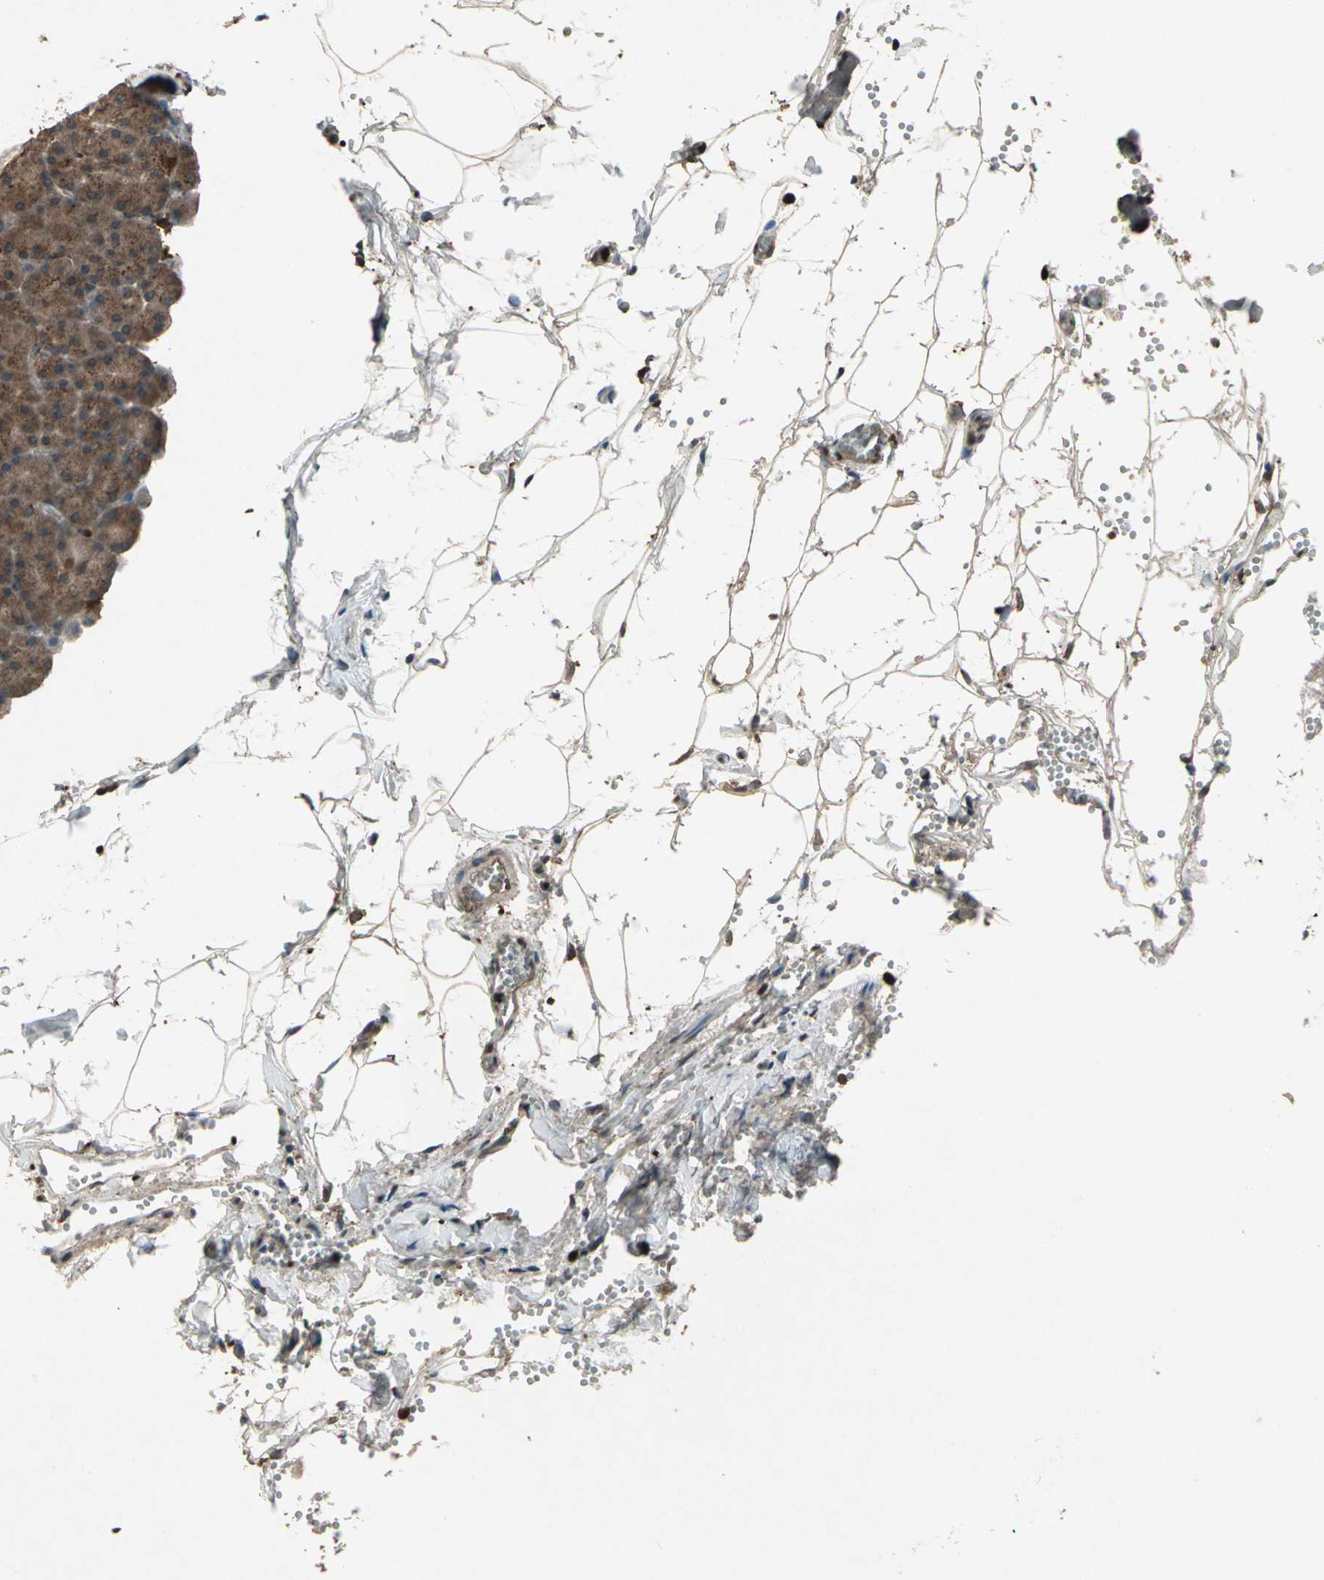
{"staining": {"intensity": "moderate", "quantity": ">75%", "location": "cytoplasmic/membranous"}, "tissue": "pancreas", "cell_type": "Exocrine glandular cells", "image_type": "normal", "snomed": [{"axis": "morphology", "description": "Normal tissue, NOS"}, {"axis": "topography", "description": "Pancreas"}], "caption": "Unremarkable pancreas demonstrates moderate cytoplasmic/membranous positivity in about >75% of exocrine glandular cells The staining was performed using DAB, with brown indicating positive protein expression. Nuclei are stained blue with hematoxylin..", "gene": "PYCARD", "patient": {"sex": "female", "age": 35}}